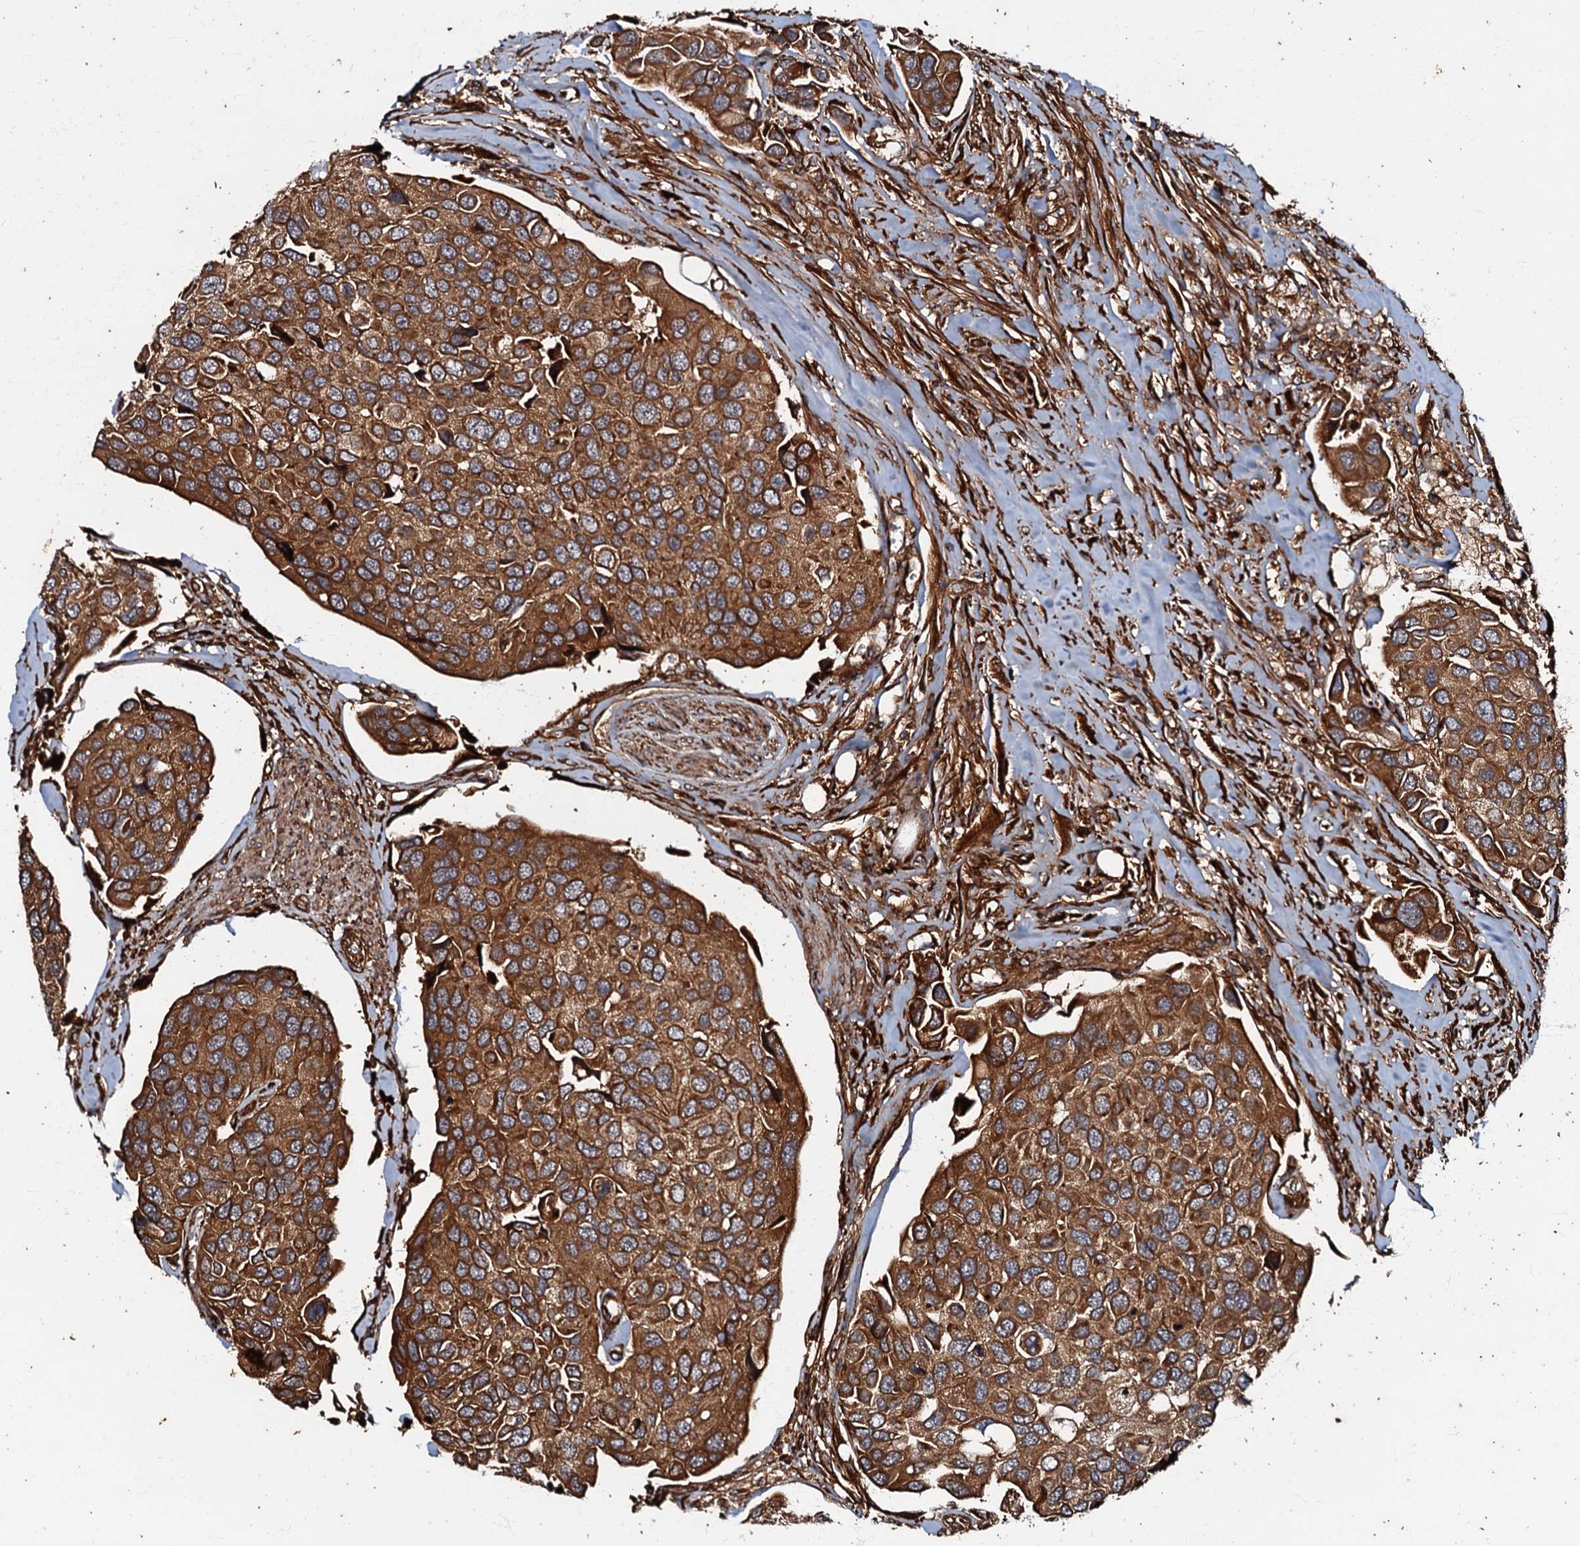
{"staining": {"intensity": "strong", "quantity": ">75%", "location": "cytoplasmic/membranous"}, "tissue": "urothelial cancer", "cell_type": "Tumor cells", "image_type": "cancer", "snomed": [{"axis": "morphology", "description": "Urothelial carcinoma, High grade"}, {"axis": "topography", "description": "Urinary bladder"}], "caption": "Protein staining exhibits strong cytoplasmic/membranous staining in about >75% of tumor cells in urothelial cancer. Nuclei are stained in blue.", "gene": "BLOC1S6", "patient": {"sex": "male", "age": 74}}